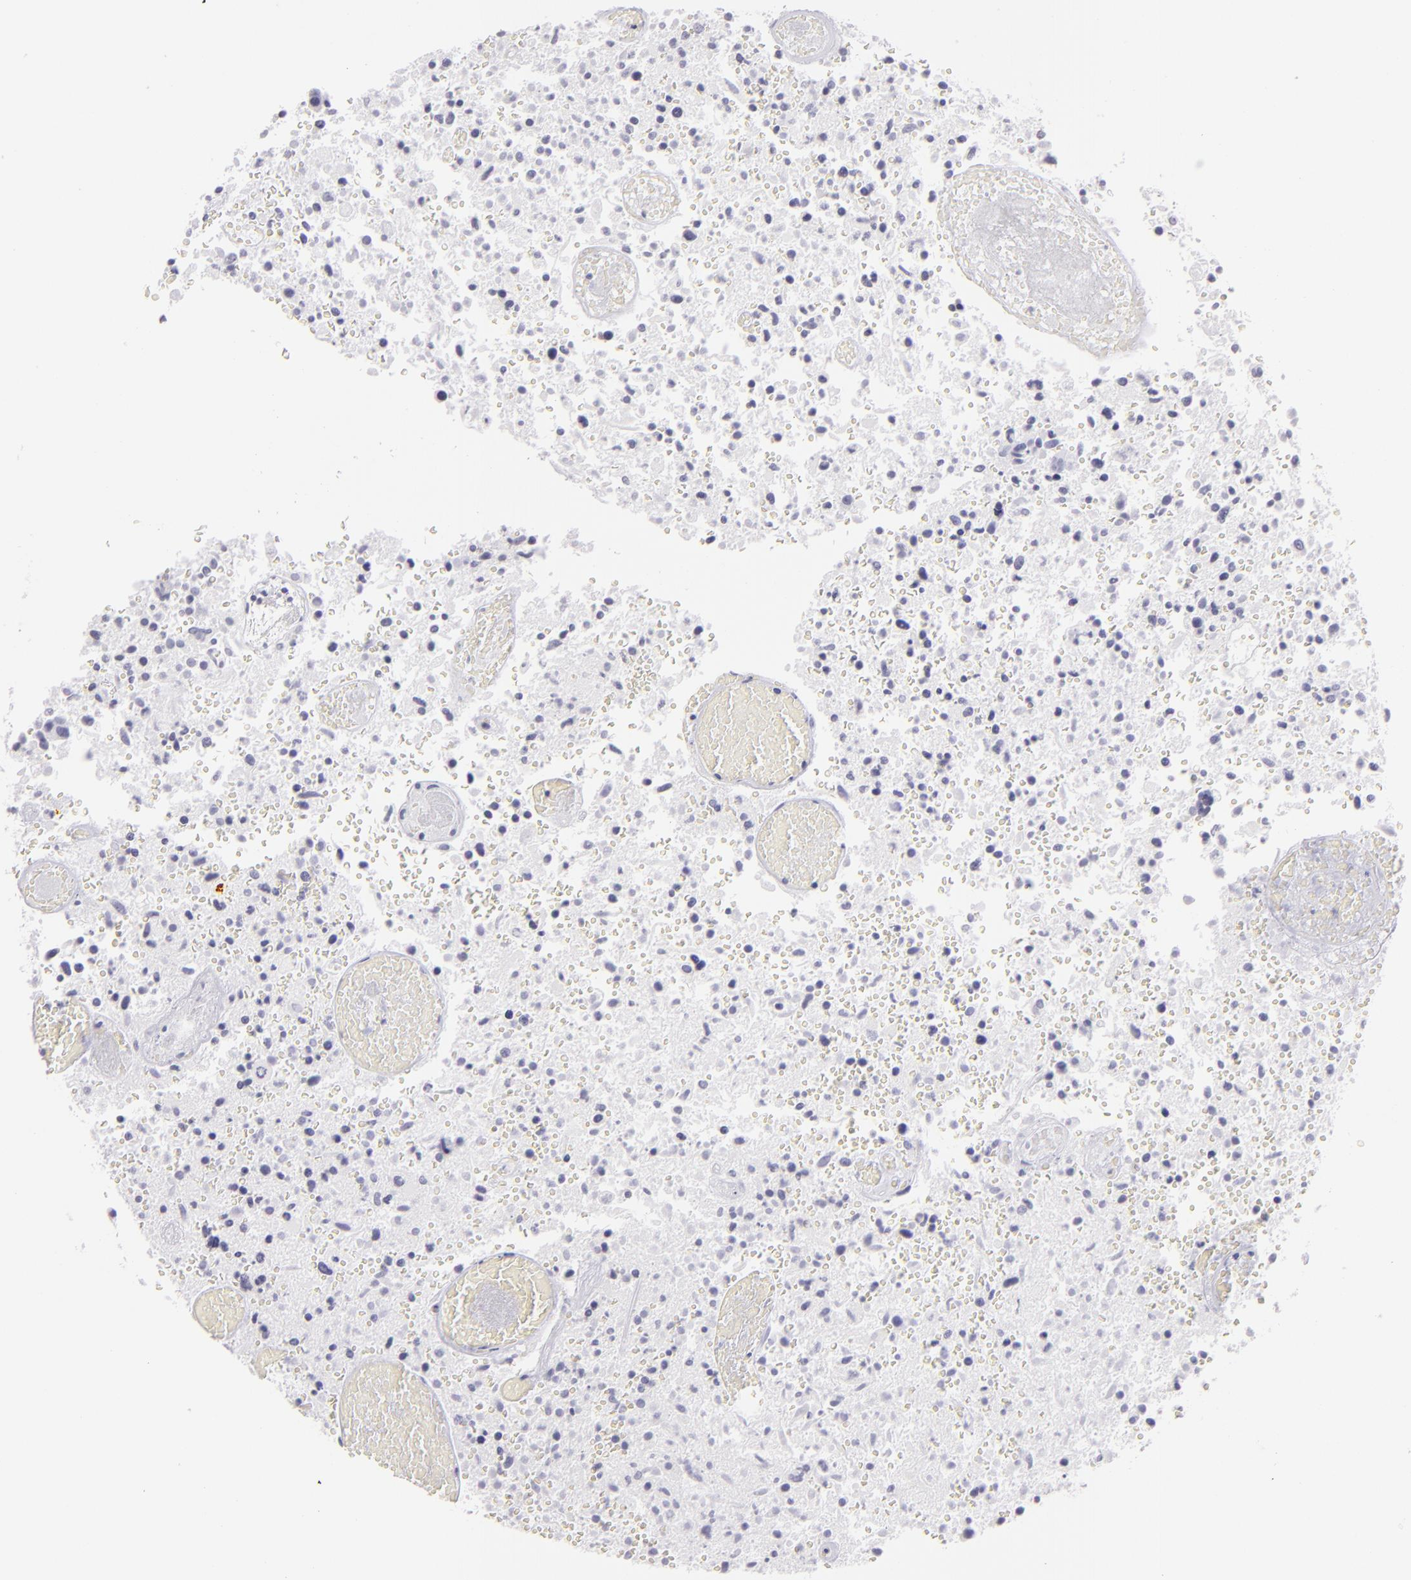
{"staining": {"intensity": "negative", "quantity": "none", "location": "none"}, "tissue": "glioma", "cell_type": "Tumor cells", "image_type": "cancer", "snomed": [{"axis": "morphology", "description": "Glioma, malignant, High grade"}, {"axis": "topography", "description": "Brain"}], "caption": "Immunohistochemical staining of high-grade glioma (malignant) shows no significant positivity in tumor cells.", "gene": "FLG", "patient": {"sex": "male", "age": 72}}